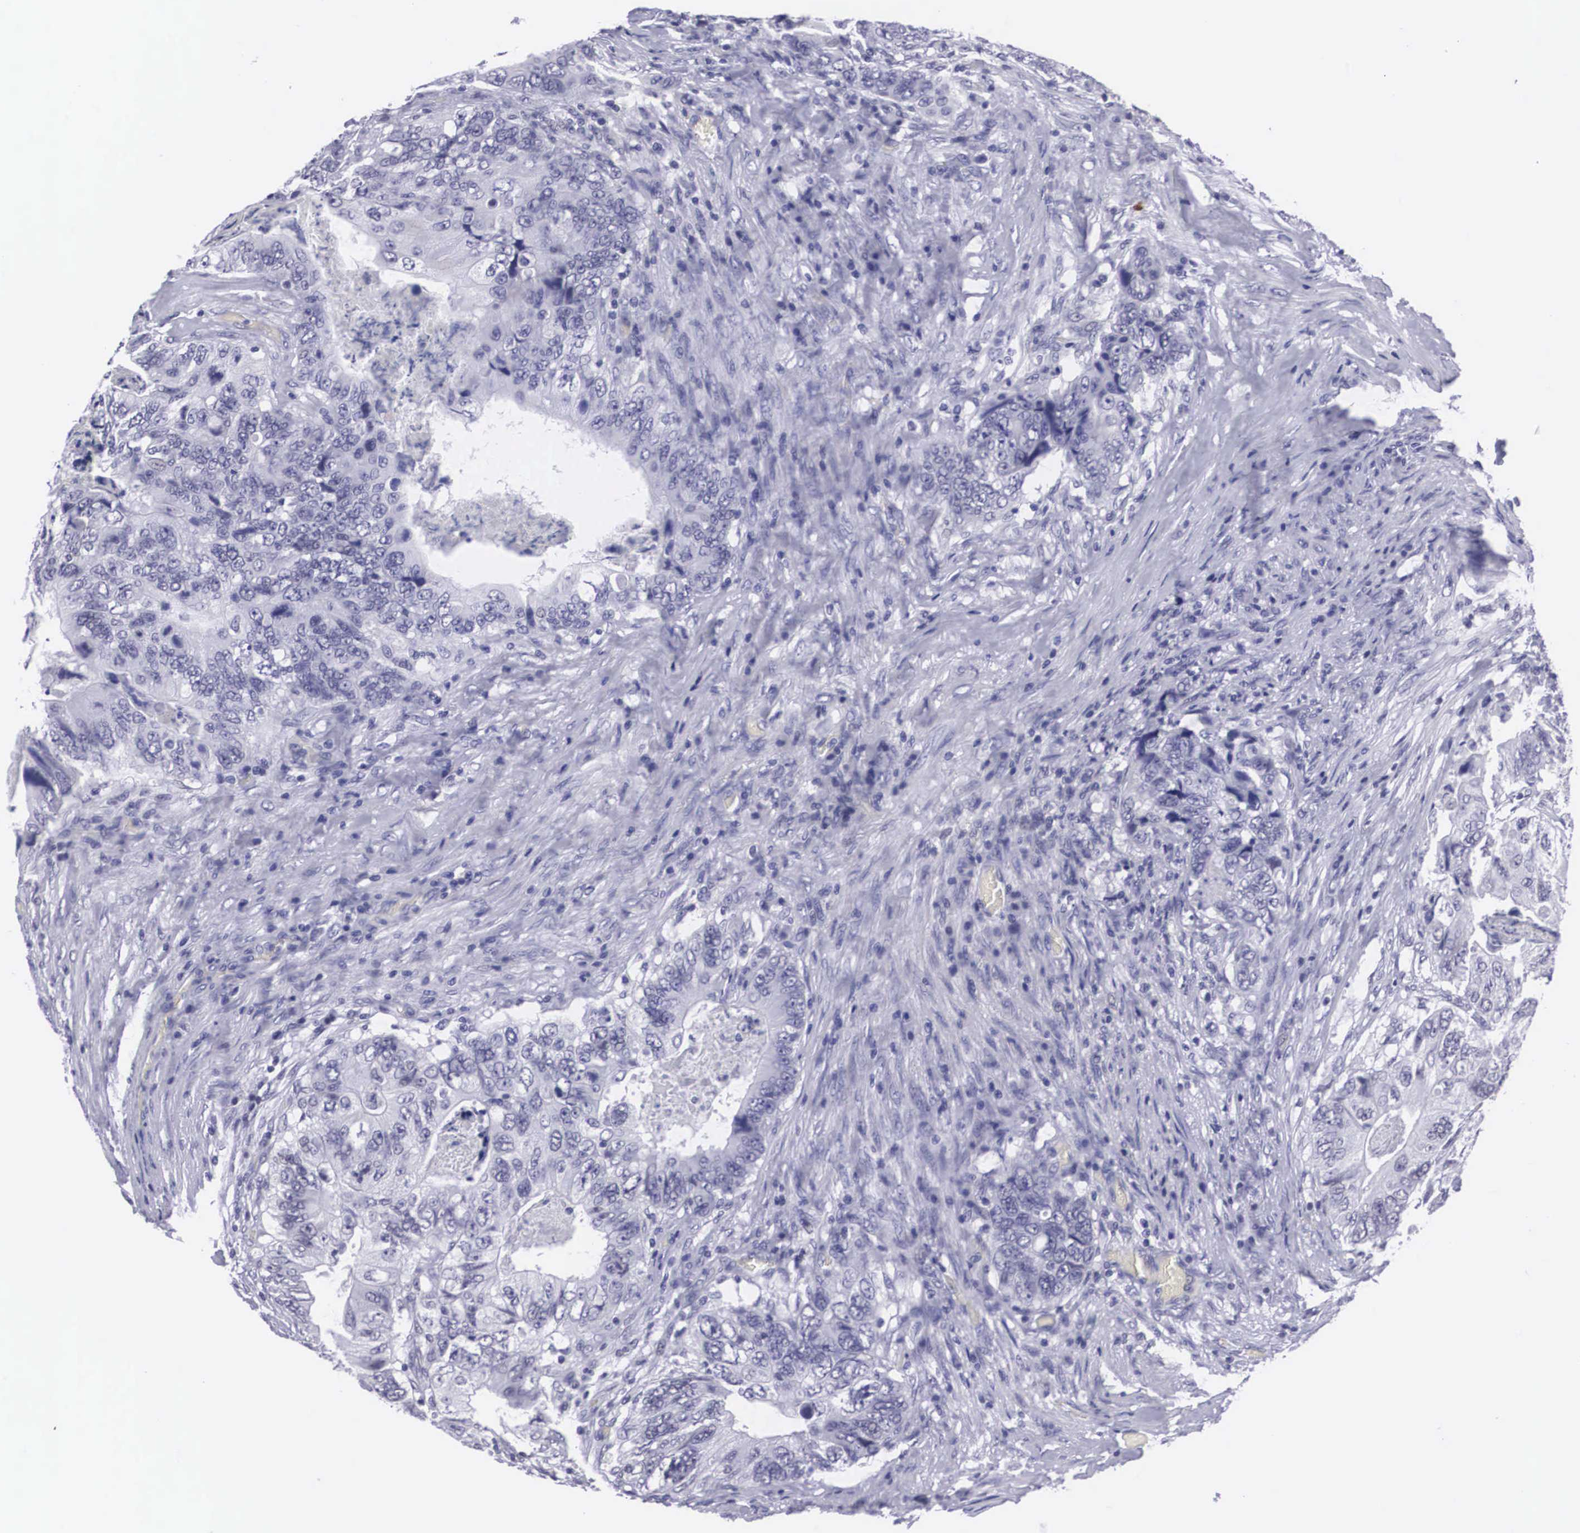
{"staining": {"intensity": "negative", "quantity": "none", "location": "none"}, "tissue": "colorectal cancer", "cell_type": "Tumor cells", "image_type": "cancer", "snomed": [{"axis": "morphology", "description": "Adenocarcinoma, NOS"}, {"axis": "topography", "description": "Rectum"}], "caption": "This is an immunohistochemistry (IHC) histopathology image of human colorectal adenocarcinoma. There is no expression in tumor cells.", "gene": "C22orf31", "patient": {"sex": "female", "age": 82}}